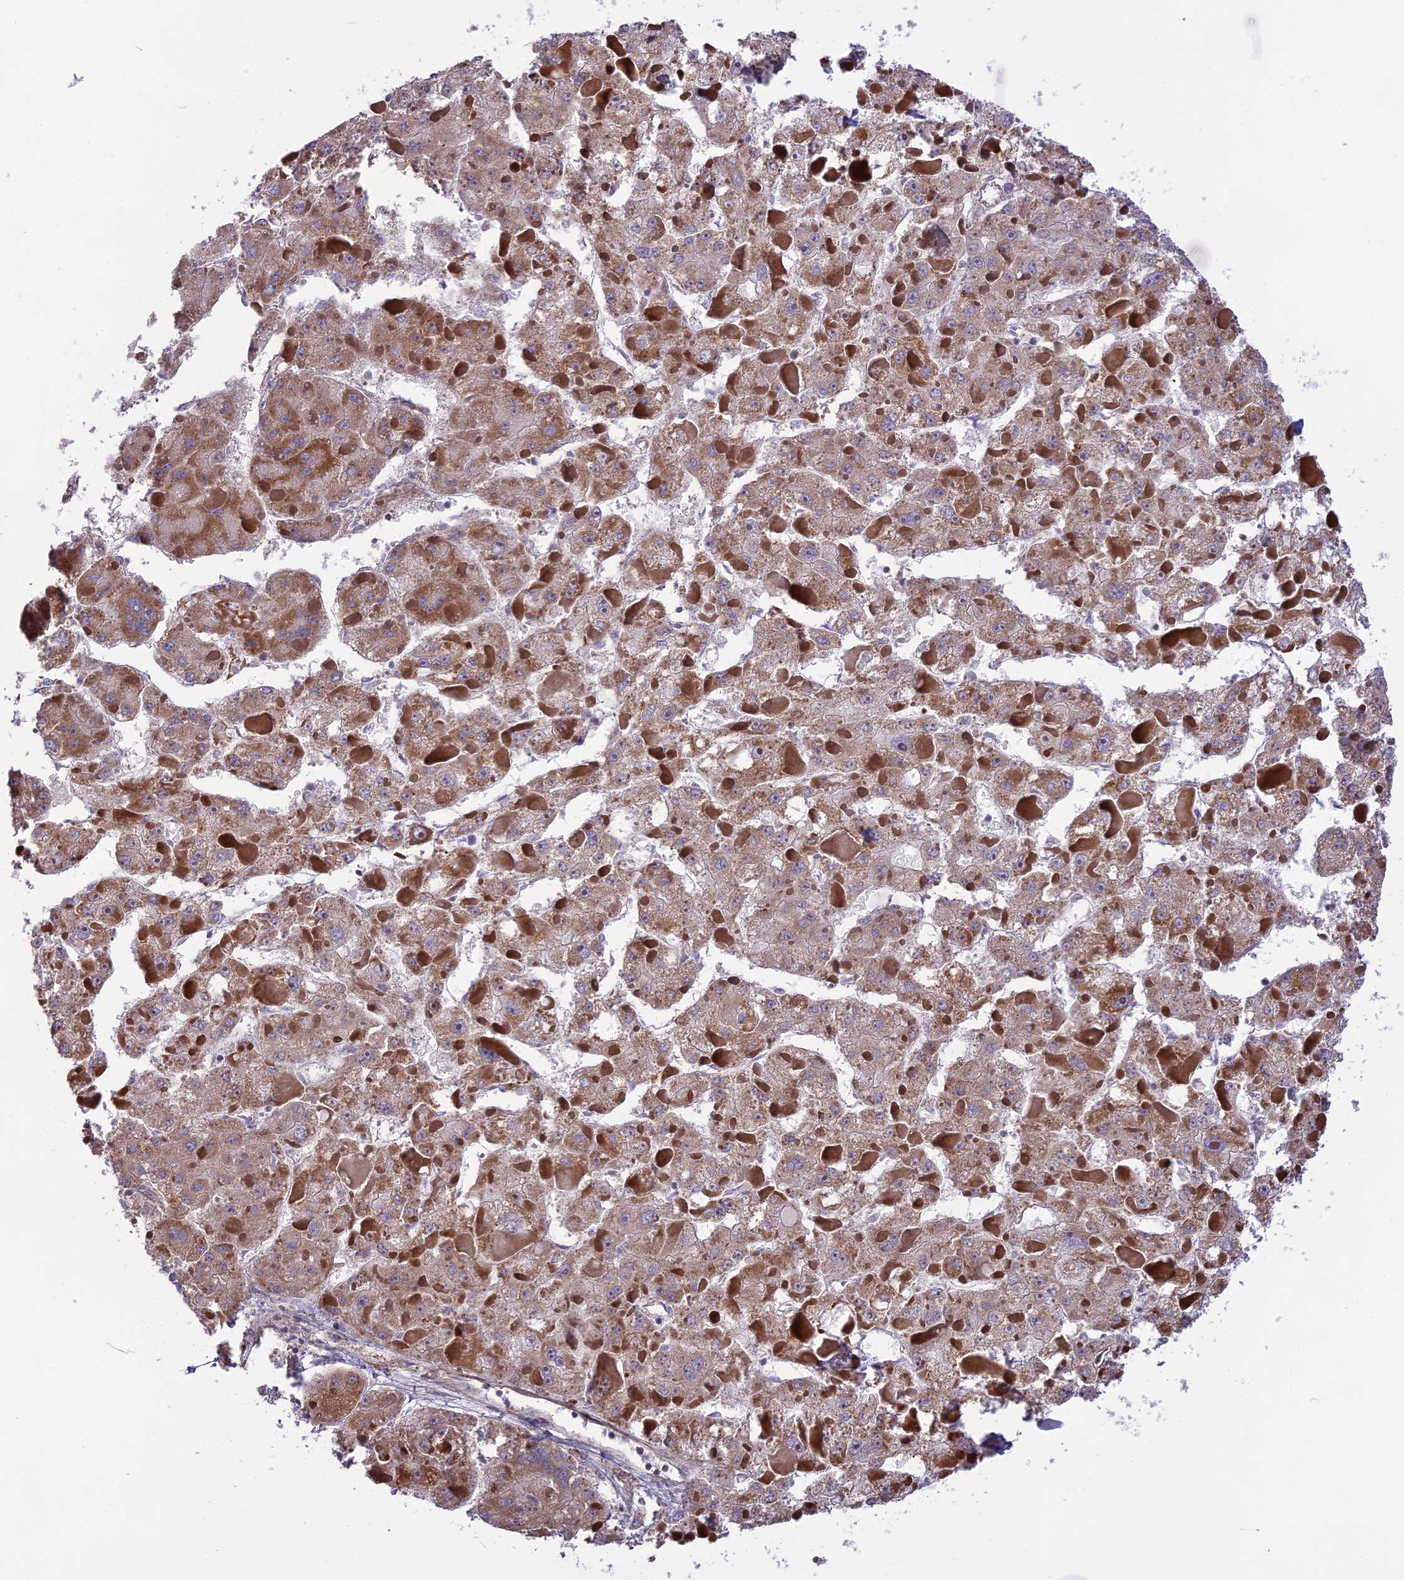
{"staining": {"intensity": "moderate", "quantity": ">75%", "location": "cytoplasmic/membranous"}, "tissue": "liver cancer", "cell_type": "Tumor cells", "image_type": "cancer", "snomed": [{"axis": "morphology", "description": "Carcinoma, Hepatocellular, NOS"}, {"axis": "topography", "description": "Liver"}], "caption": "Protein staining of liver hepatocellular carcinoma tissue reveals moderate cytoplasmic/membranous staining in about >75% of tumor cells. The staining was performed using DAB (3,3'-diaminobenzidine), with brown indicating positive protein expression. Nuclei are stained blue with hematoxylin.", "gene": "DOC2B", "patient": {"sex": "female", "age": 73}}